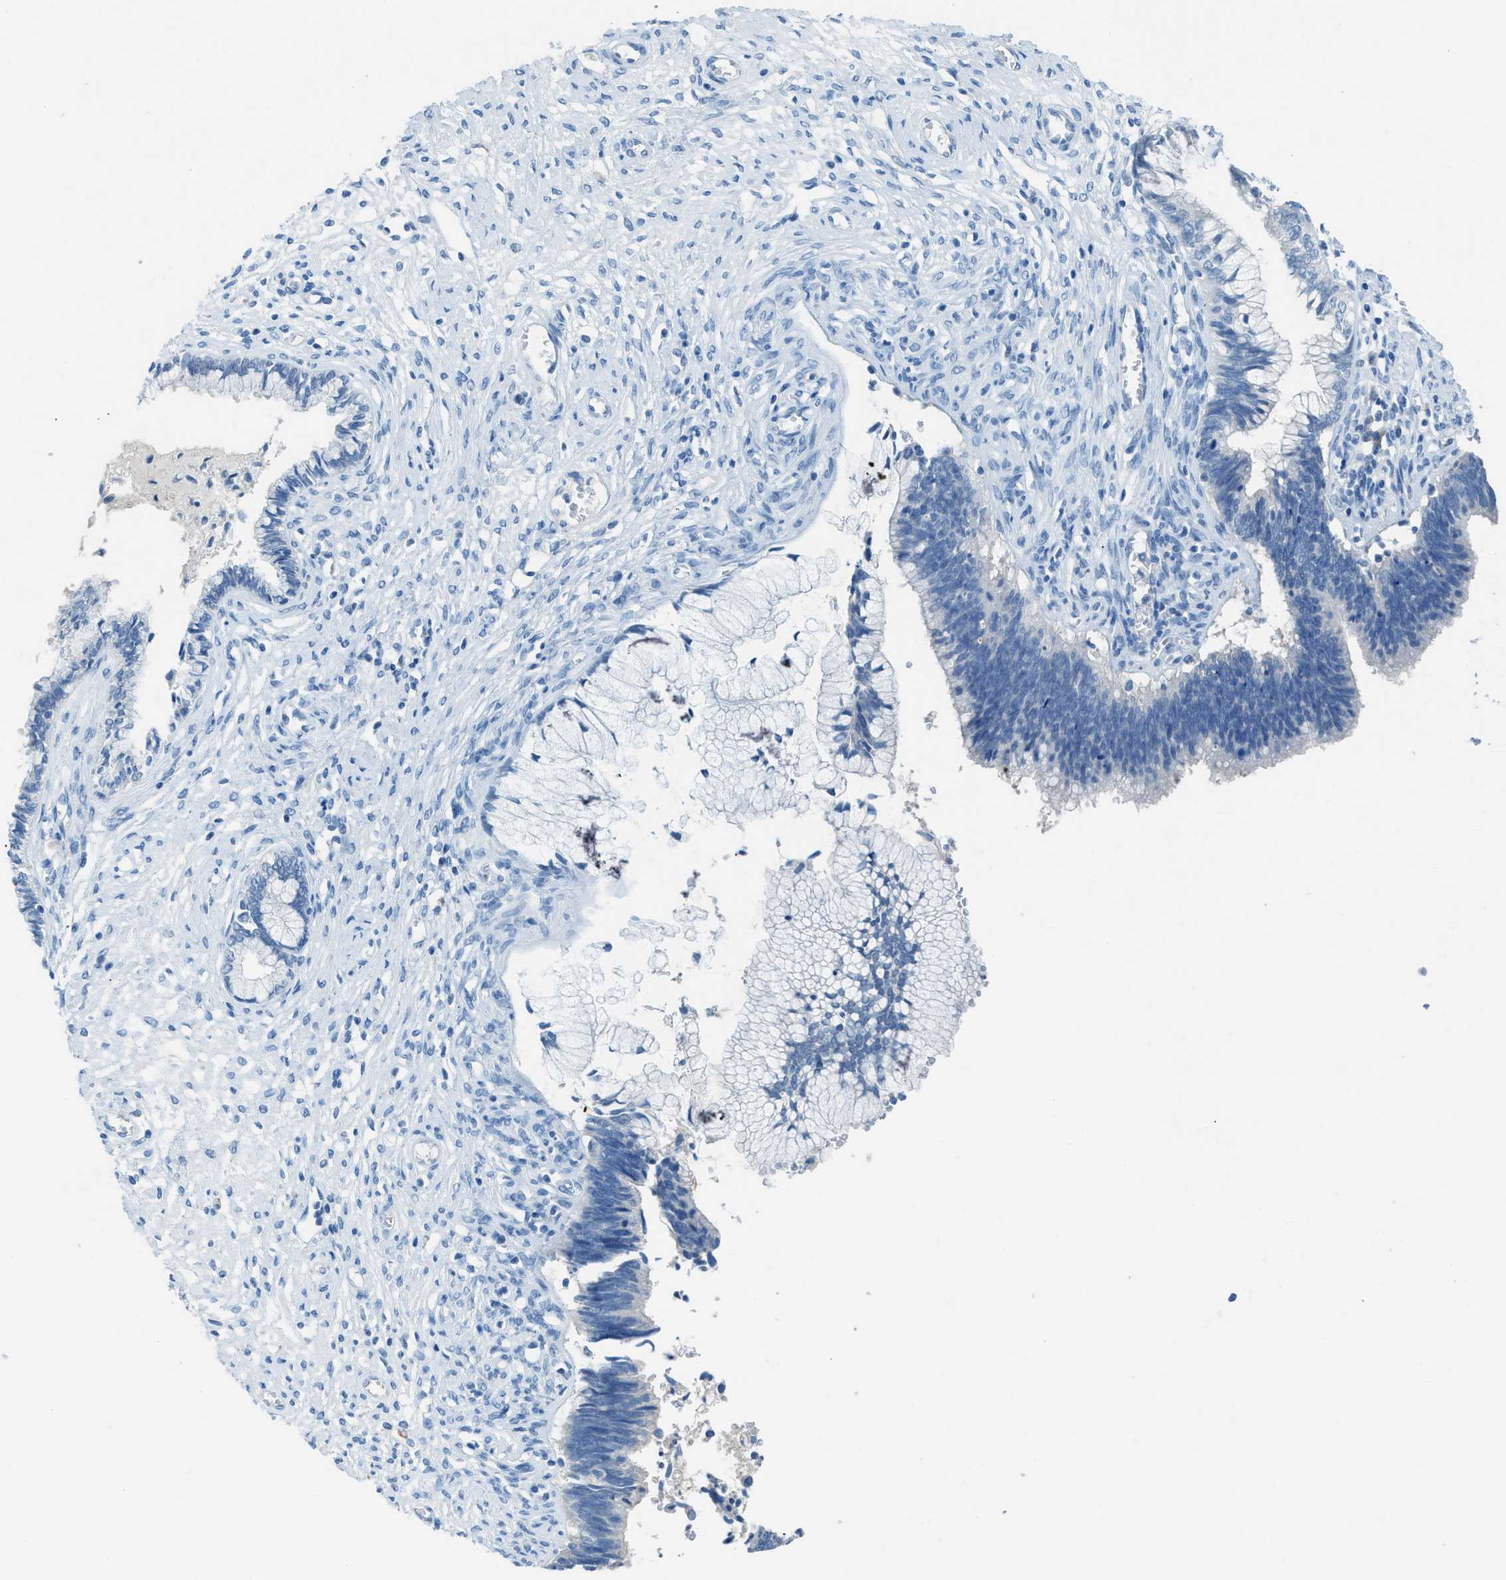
{"staining": {"intensity": "negative", "quantity": "none", "location": "none"}, "tissue": "cervical cancer", "cell_type": "Tumor cells", "image_type": "cancer", "snomed": [{"axis": "morphology", "description": "Adenocarcinoma, NOS"}, {"axis": "topography", "description": "Cervix"}], "caption": "An immunohistochemistry (IHC) micrograph of cervical cancer (adenocarcinoma) is shown. There is no staining in tumor cells of cervical cancer (adenocarcinoma).", "gene": "ACAN", "patient": {"sex": "female", "age": 44}}